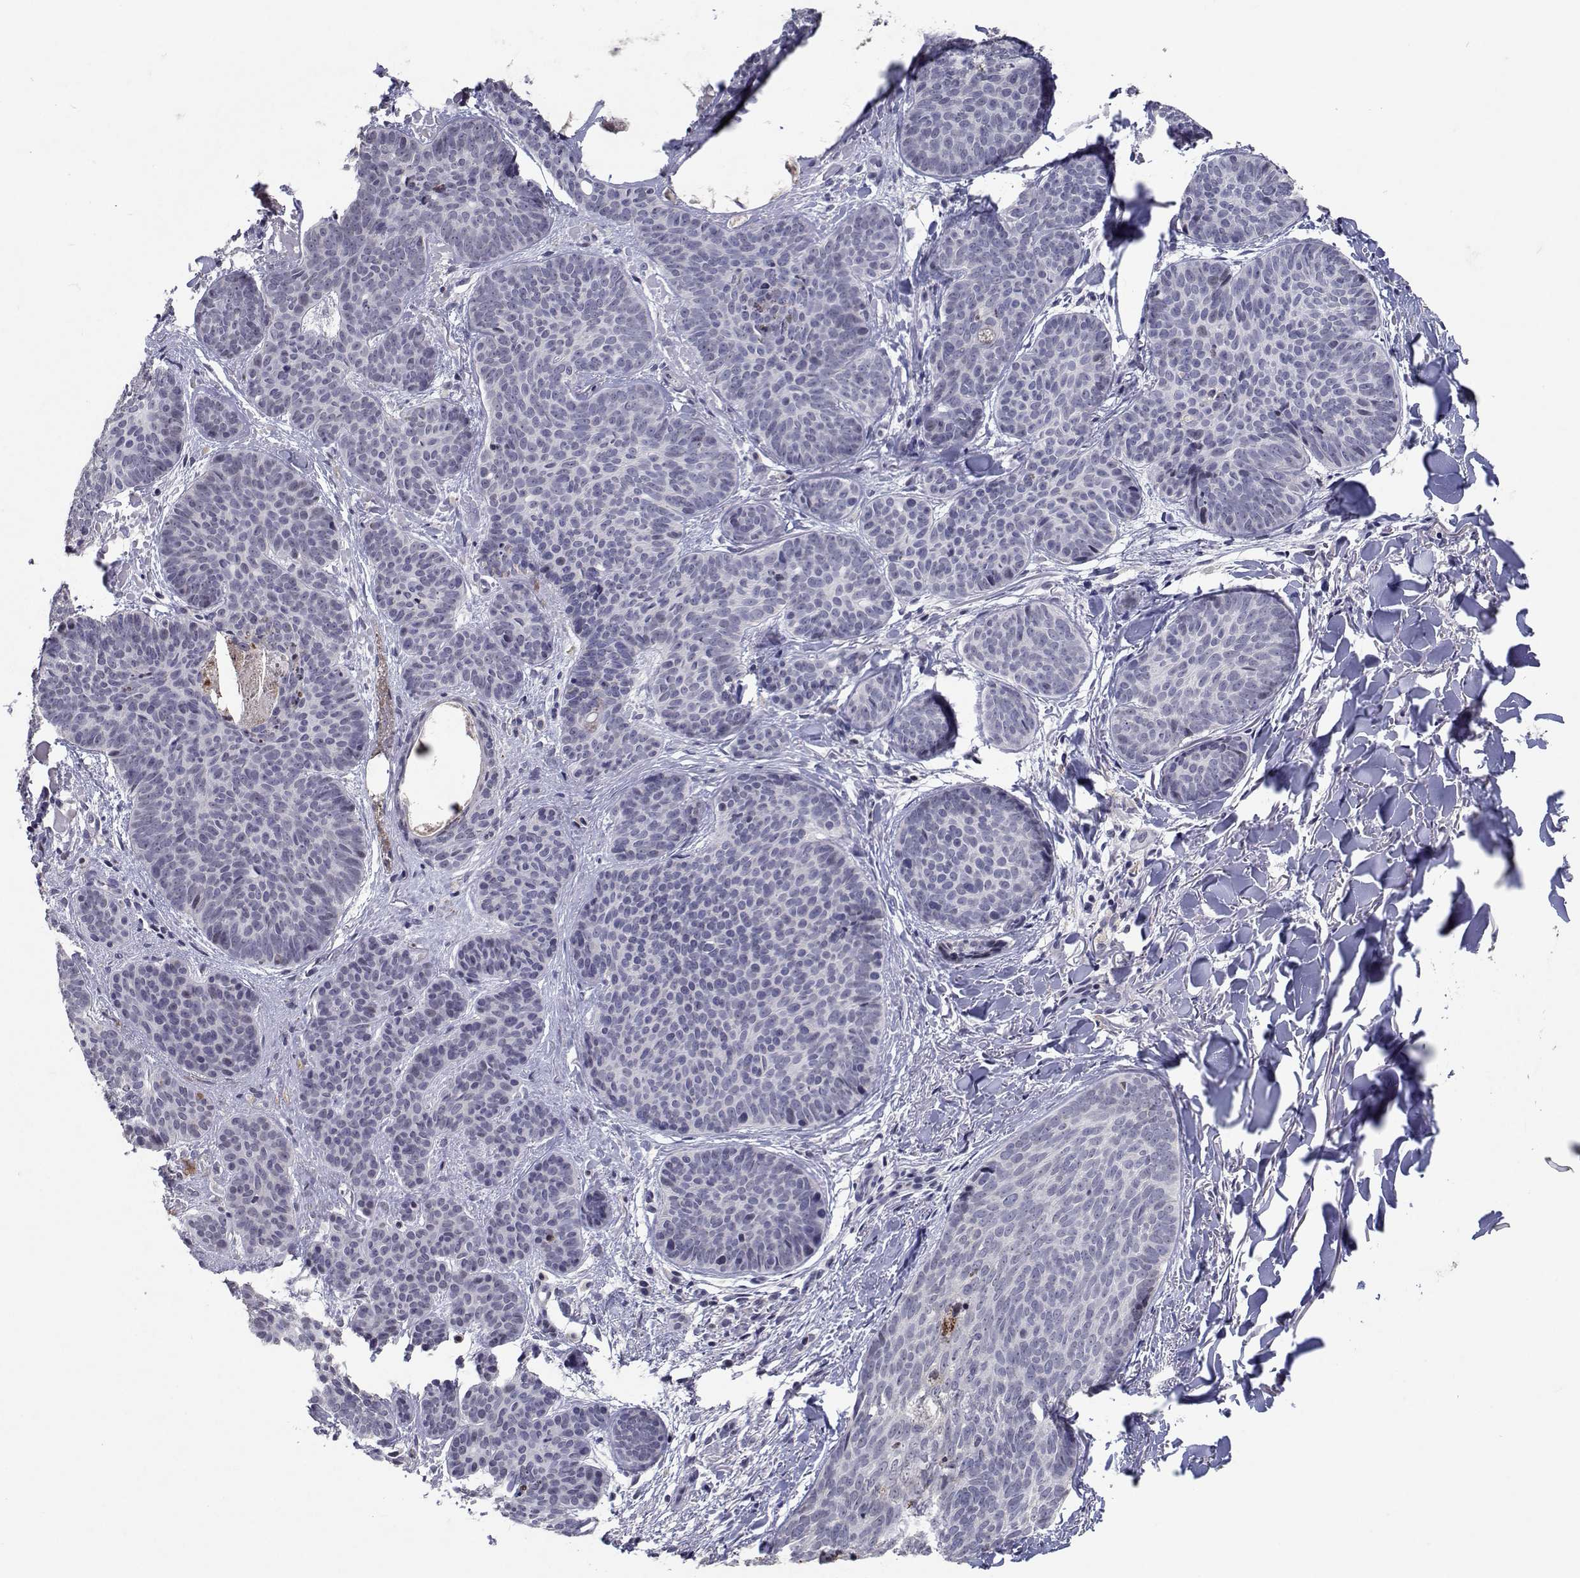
{"staining": {"intensity": "negative", "quantity": "none", "location": "none"}, "tissue": "skin cancer", "cell_type": "Tumor cells", "image_type": "cancer", "snomed": [{"axis": "morphology", "description": "Basal cell carcinoma"}, {"axis": "topography", "description": "Skin"}], "caption": "There is no significant staining in tumor cells of skin cancer (basal cell carcinoma). (DAB IHC with hematoxylin counter stain).", "gene": "RBPJL", "patient": {"sex": "female", "age": 82}}